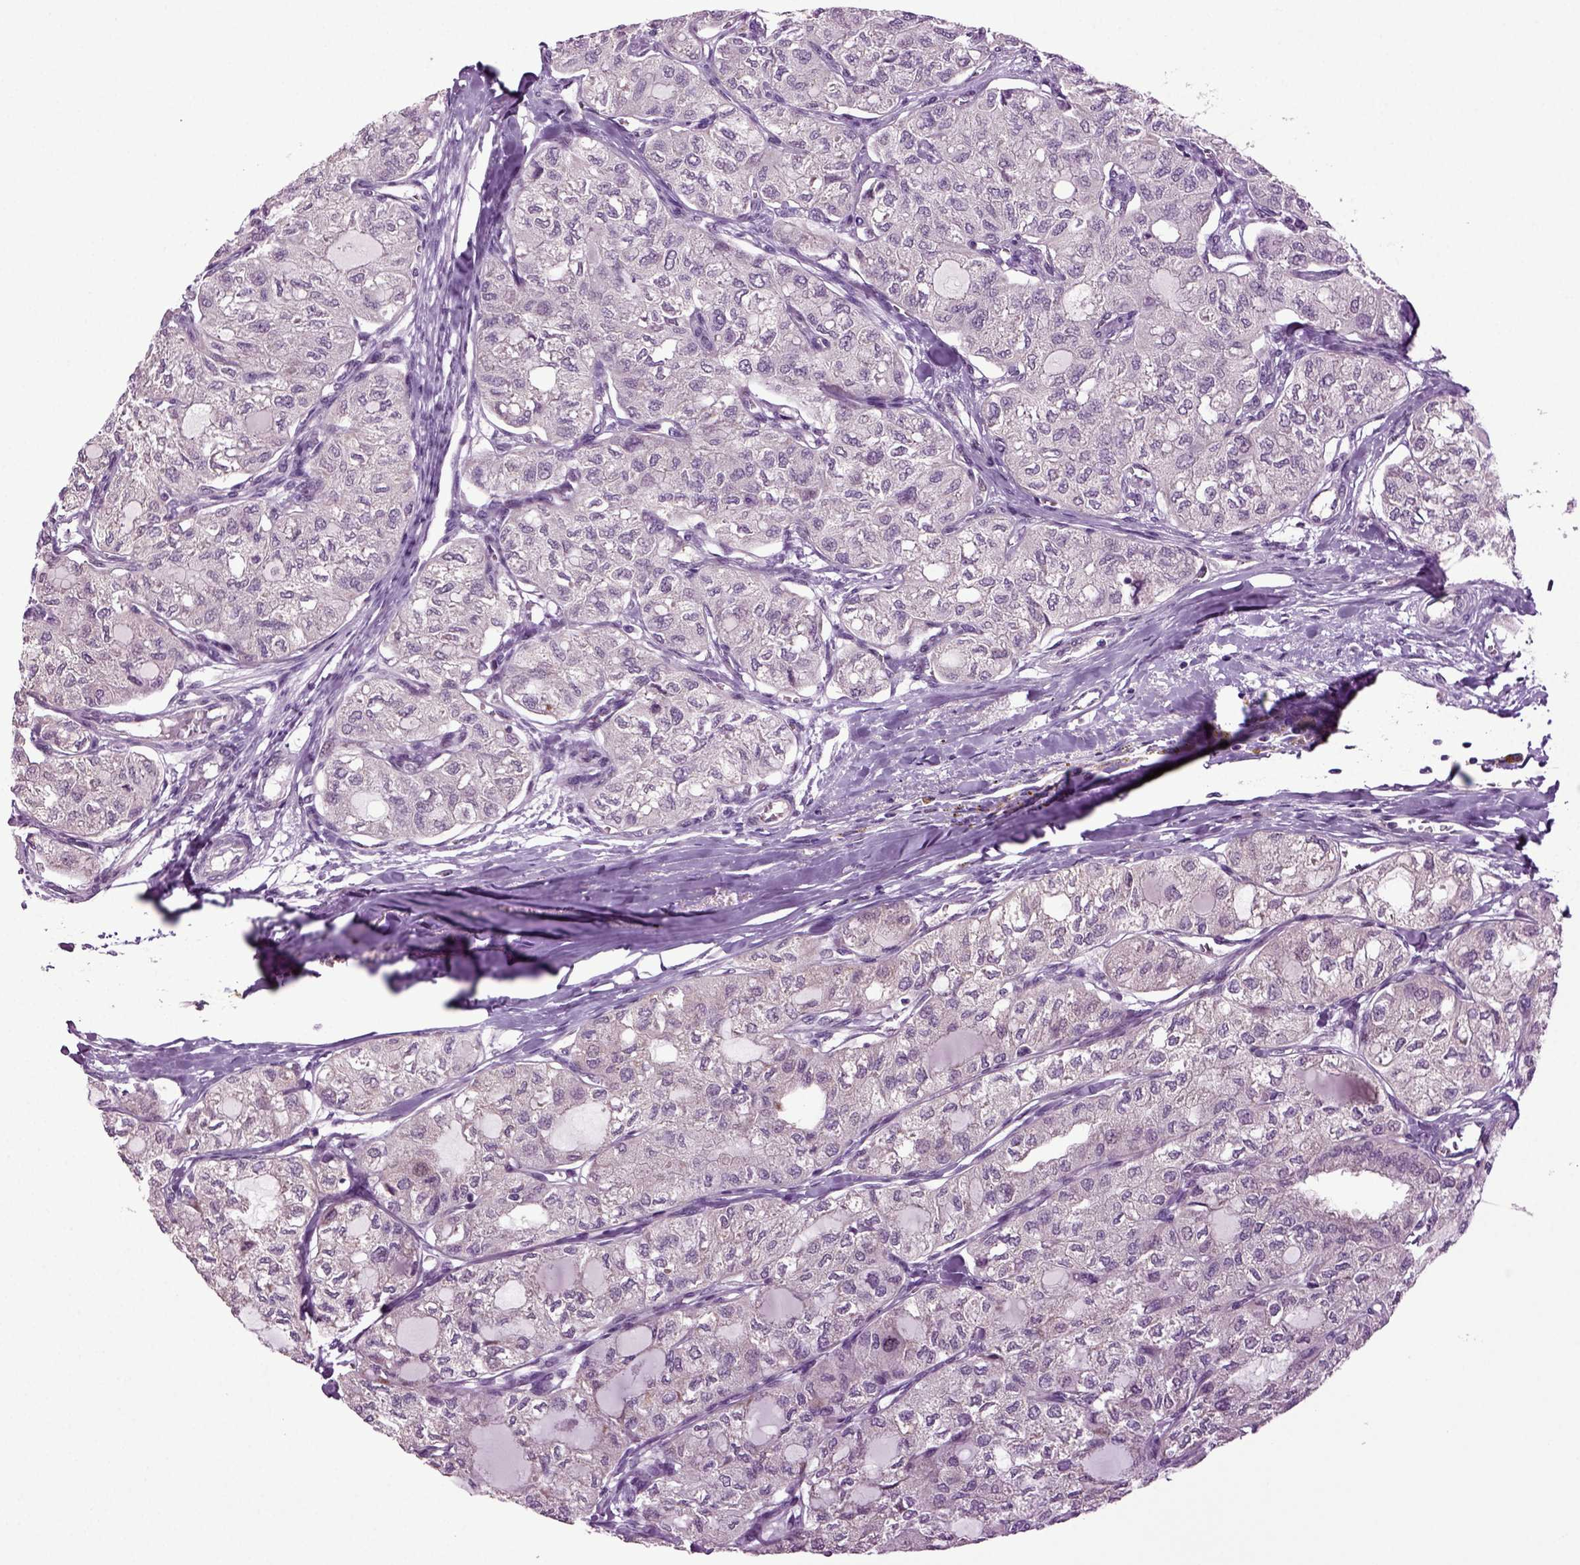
{"staining": {"intensity": "negative", "quantity": "none", "location": "none"}, "tissue": "thyroid cancer", "cell_type": "Tumor cells", "image_type": "cancer", "snomed": [{"axis": "morphology", "description": "Follicular adenoma carcinoma, NOS"}, {"axis": "topography", "description": "Thyroid gland"}], "caption": "This is a histopathology image of IHC staining of thyroid cancer (follicular adenoma carcinoma), which shows no expression in tumor cells.", "gene": "PLCH2", "patient": {"sex": "male", "age": 75}}